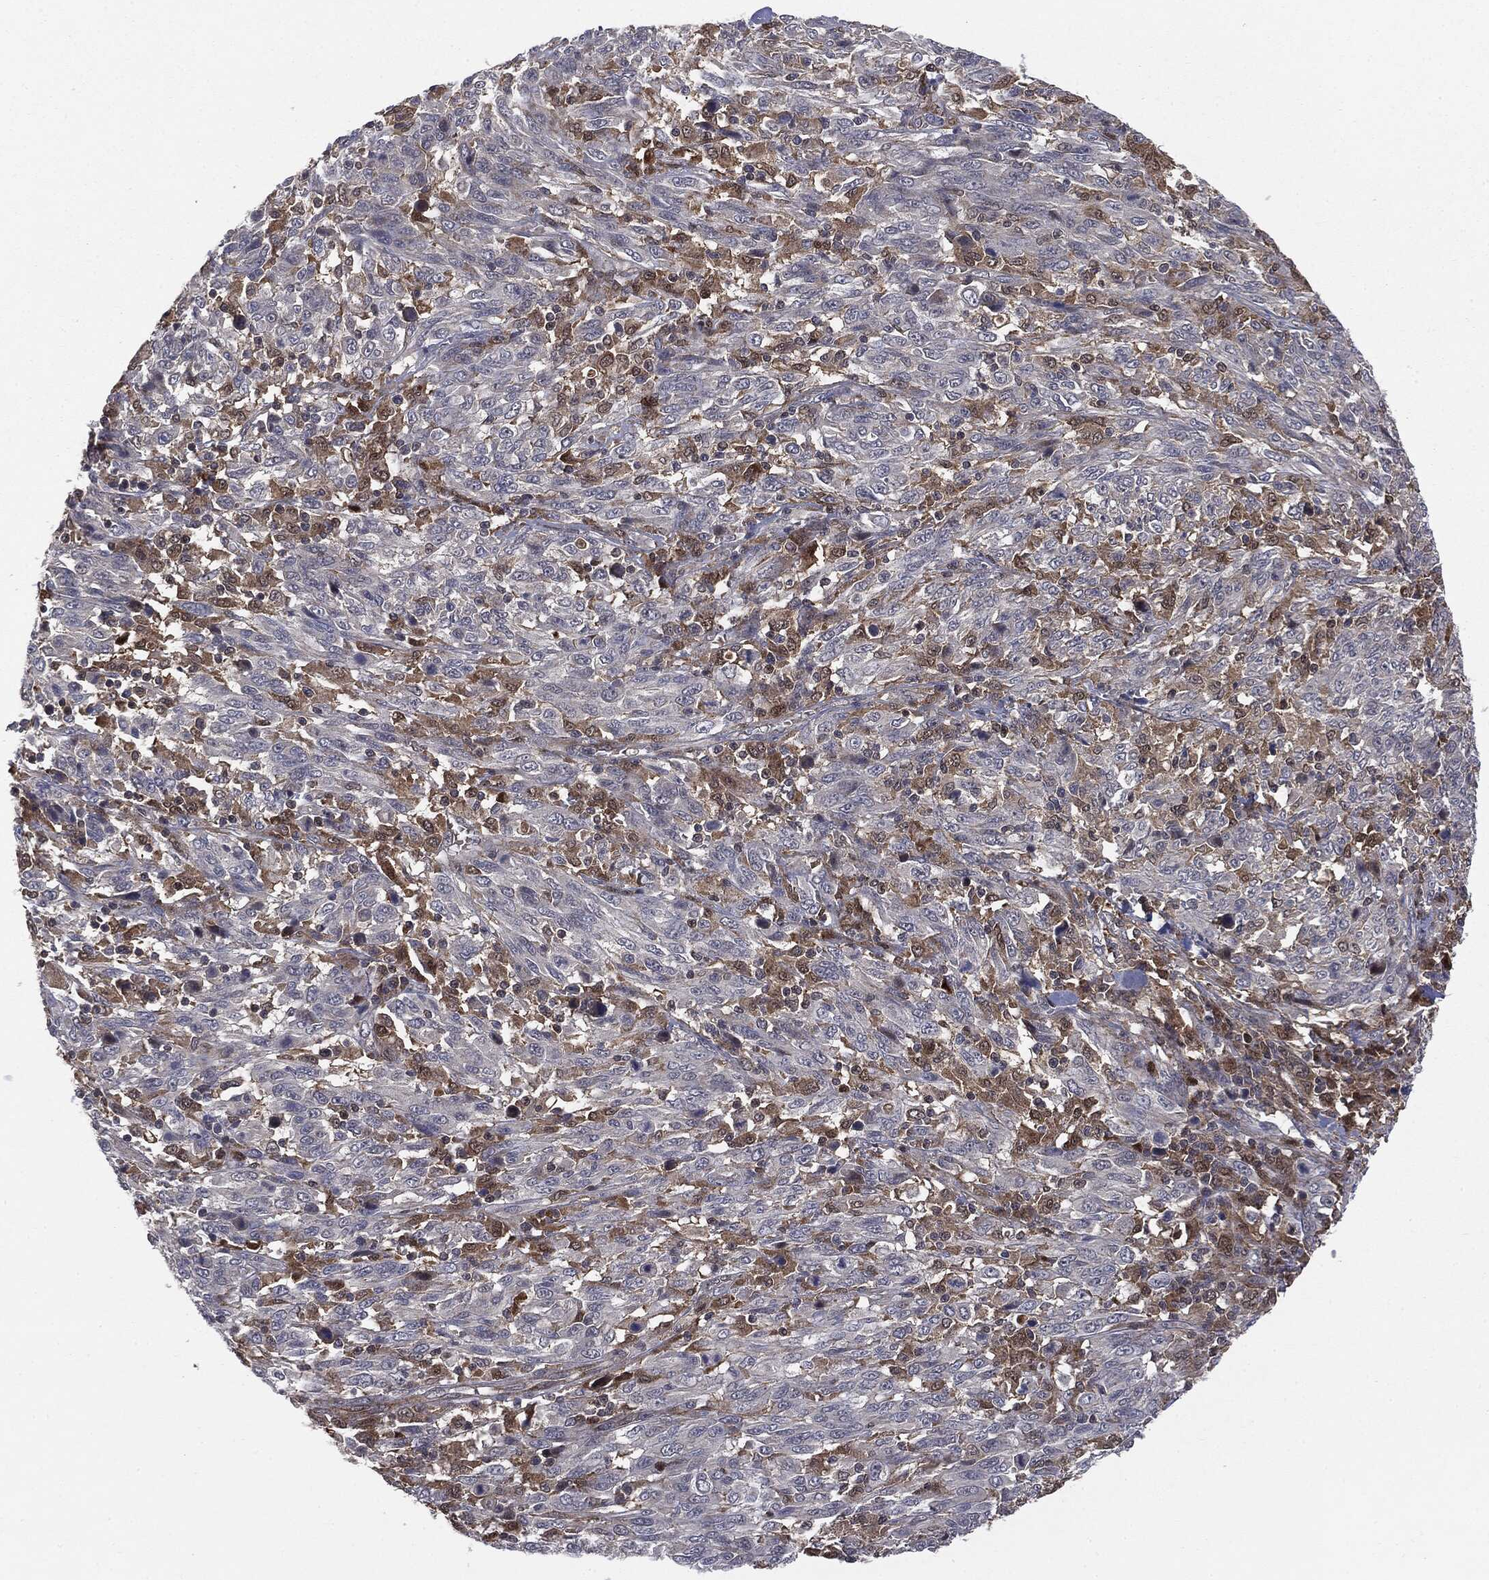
{"staining": {"intensity": "negative", "quantity": "none", "location": "none"}, "tissue": "melanoma", "cell_type": "Tumor cells", "image_type": "cancer", "snomed": [{"axis": "morphology", "description": "Malignant melanoma, NOS"}, {"axis": "topography", "description": "Skin"}], "caption": "This is an immunohistochemistry histopathology image of malignant melanoma. There is no expression in tumor cells.", "gene": "PTPA", "patient": {"sex": "female", "age": 91}}